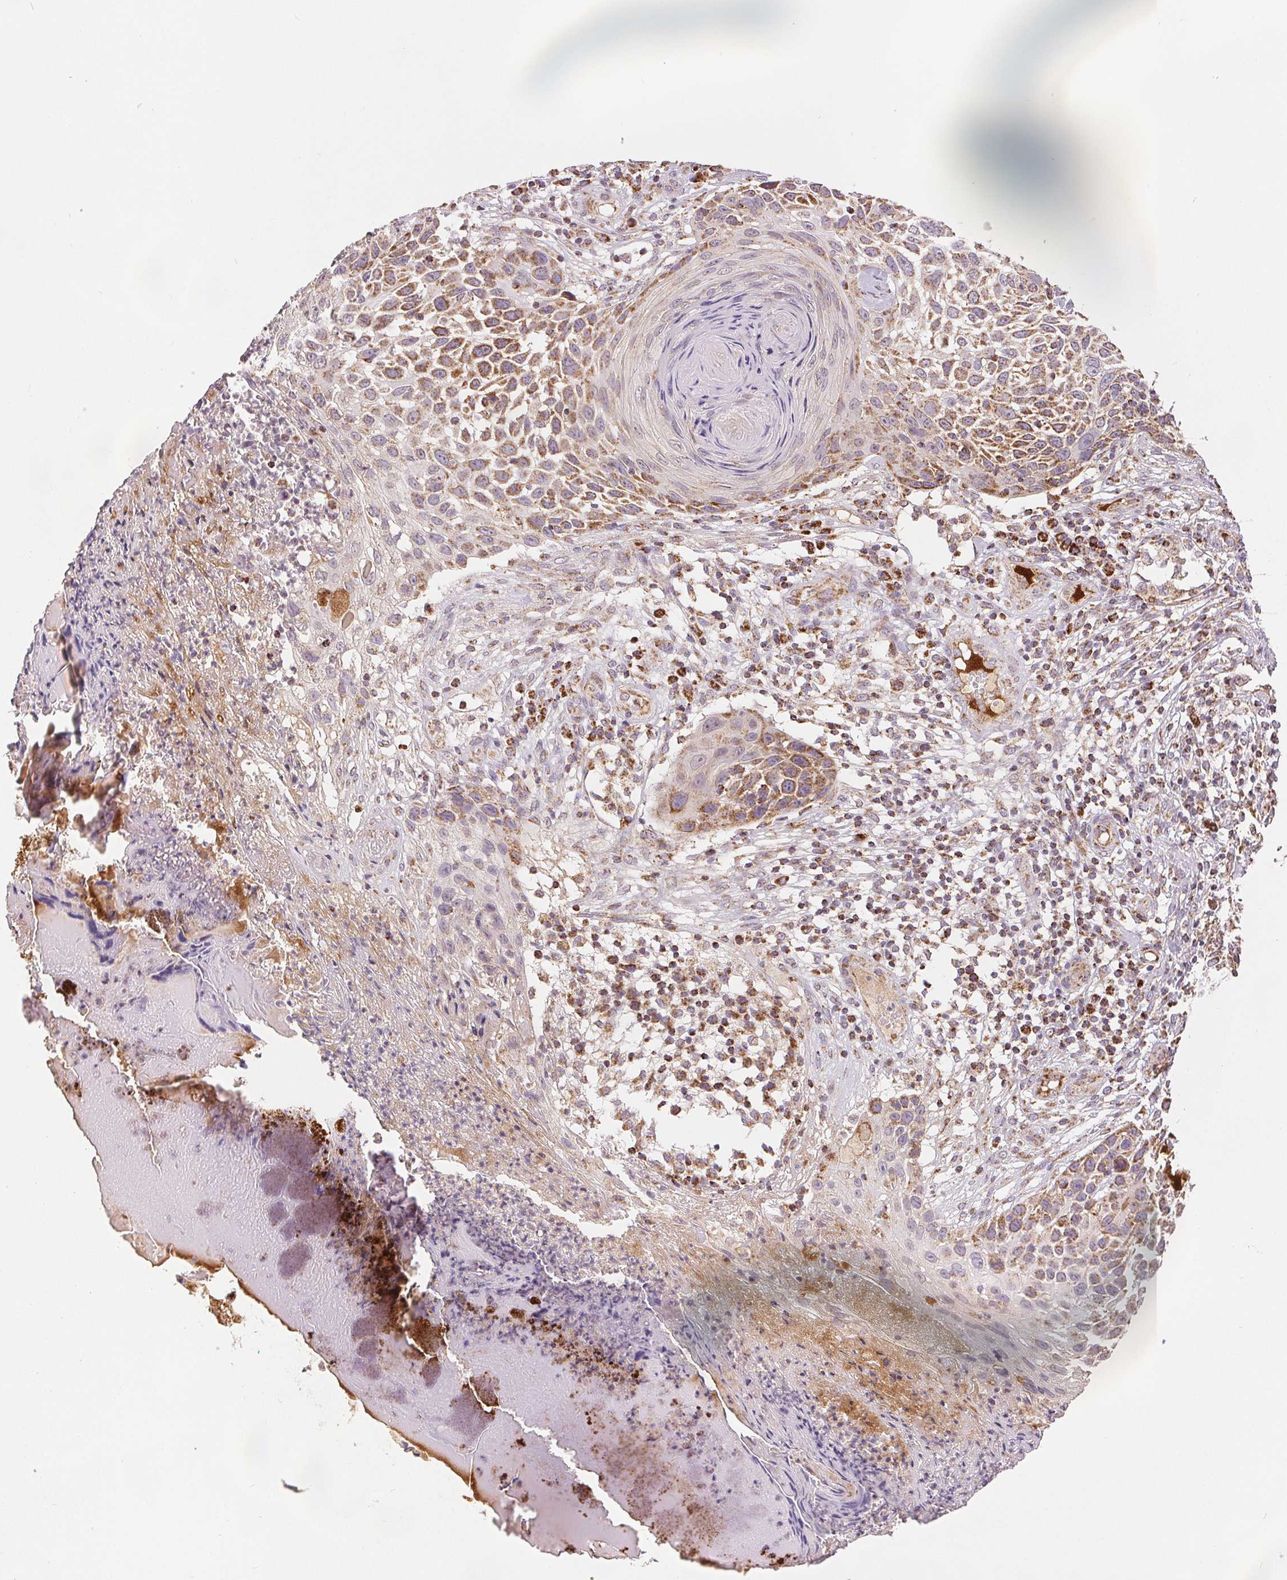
{"staining": {"intensity": "moderate", "quantity": ">75%", "location": "cytoplasmic/membranous"}, "tissue": "skin cancer", "cell_type": "Tumor cells", "image_type": "cancer", "snomed": [{"axis": "morphology", "description": "Squamous cell carcinoma, NOS"}, {"axis": "topography", "description": "Skin"}], "caption": "About >75% of tumor cells in skin cancer (squamous cell carcinoma) exhibit moderate cytoplasmic/membranous protein staining as visualized by brown immunohistochemical staining.", "gene": "SDHB", "patient": {"sex": "male", "age": 92}}